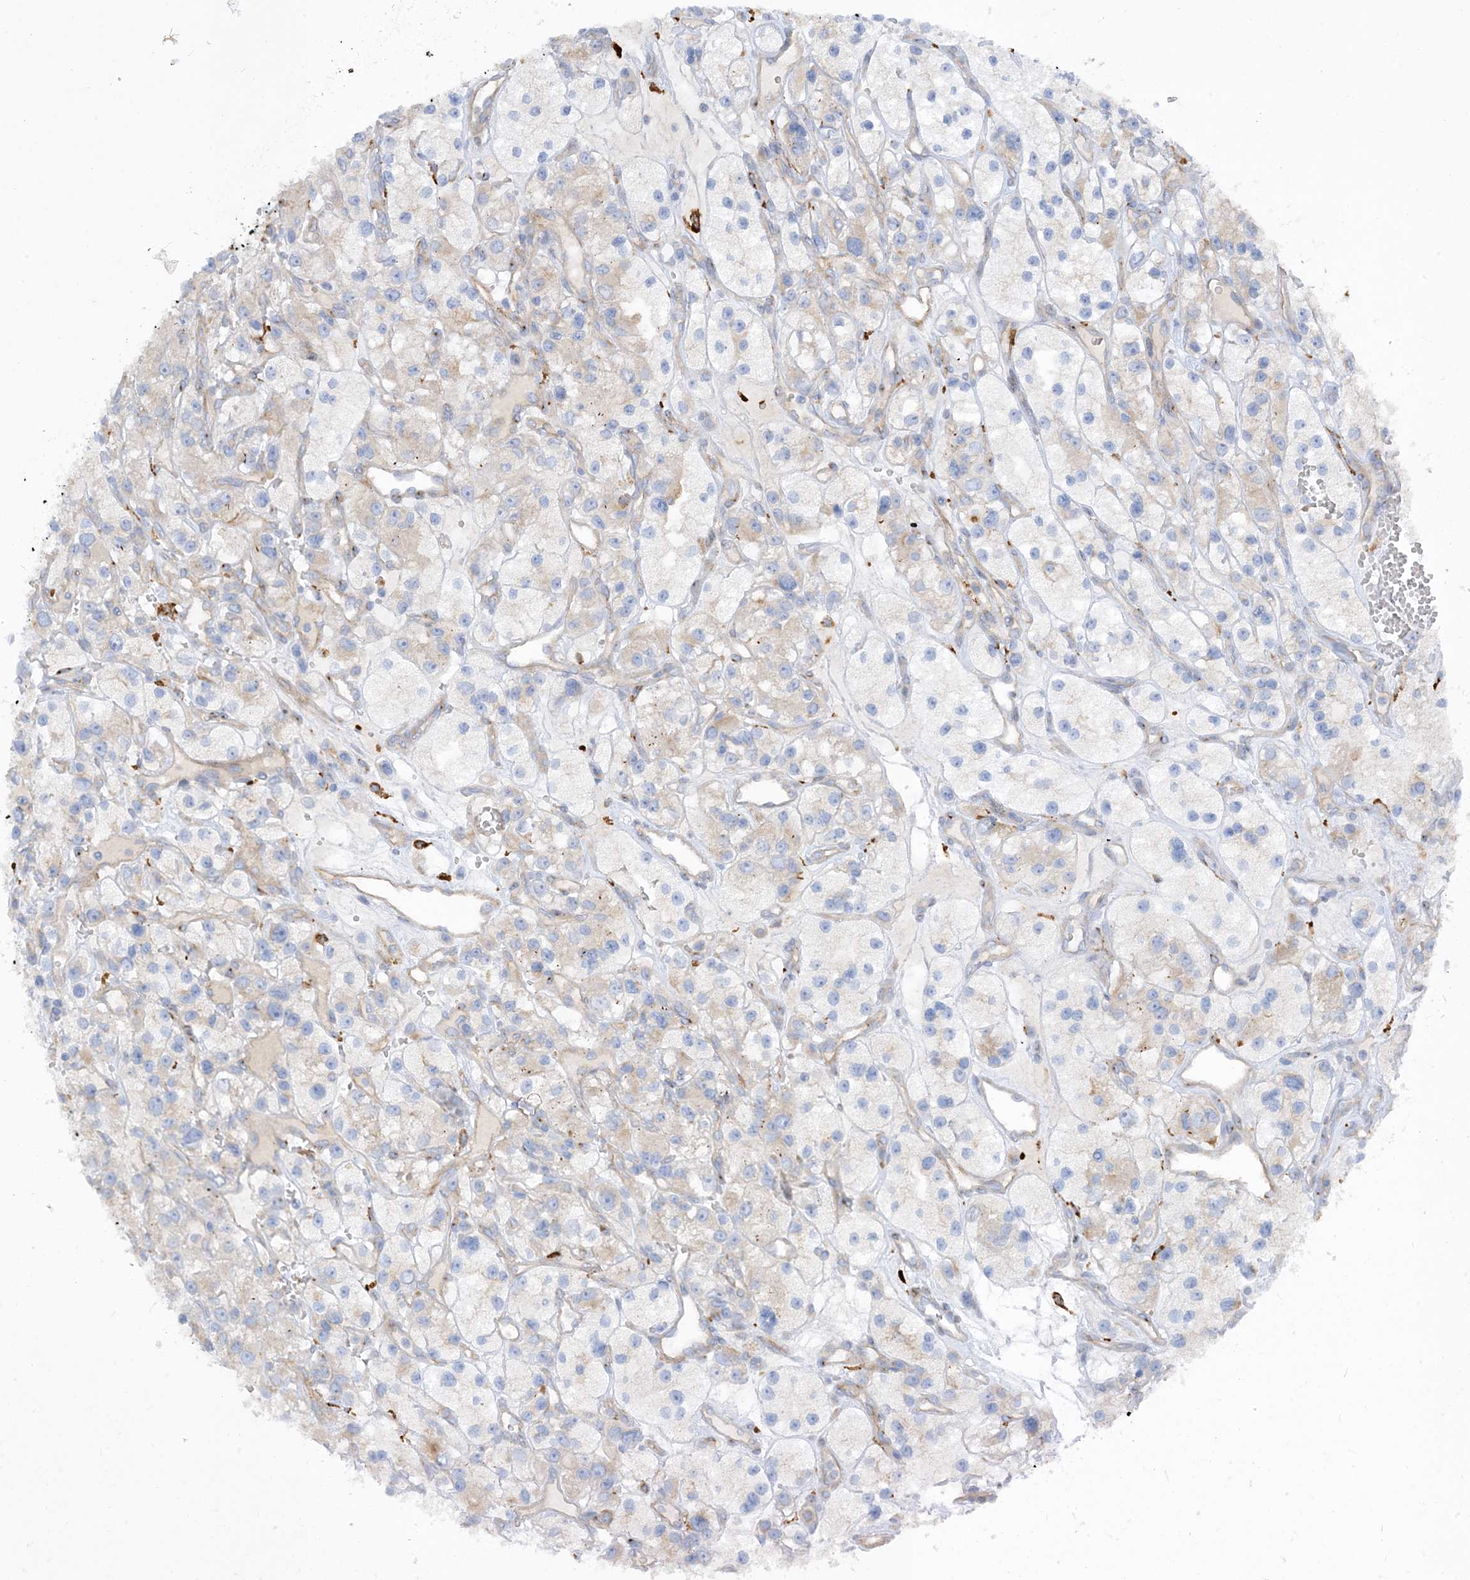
{"staining": {"intensity": "negative", "quantity": "none", "location": "none"}, "tissue": "renal cancer", "cell_type": "Tumor cells", "image_type": "cancer", "snomed": [{"axis": "morphology", "description": "Adenocarcinoma, NOS"}, {"axis": "topography", "description": "Kidney"}], "caption": "DAB (3,3'-diaminobenzidine) immunohistochemical staining of human renal adenocarcinoma shows no significant positivity in tumor cells.", "gene": "PEAR1", "patient": {"sex": "female", "age": 57}}